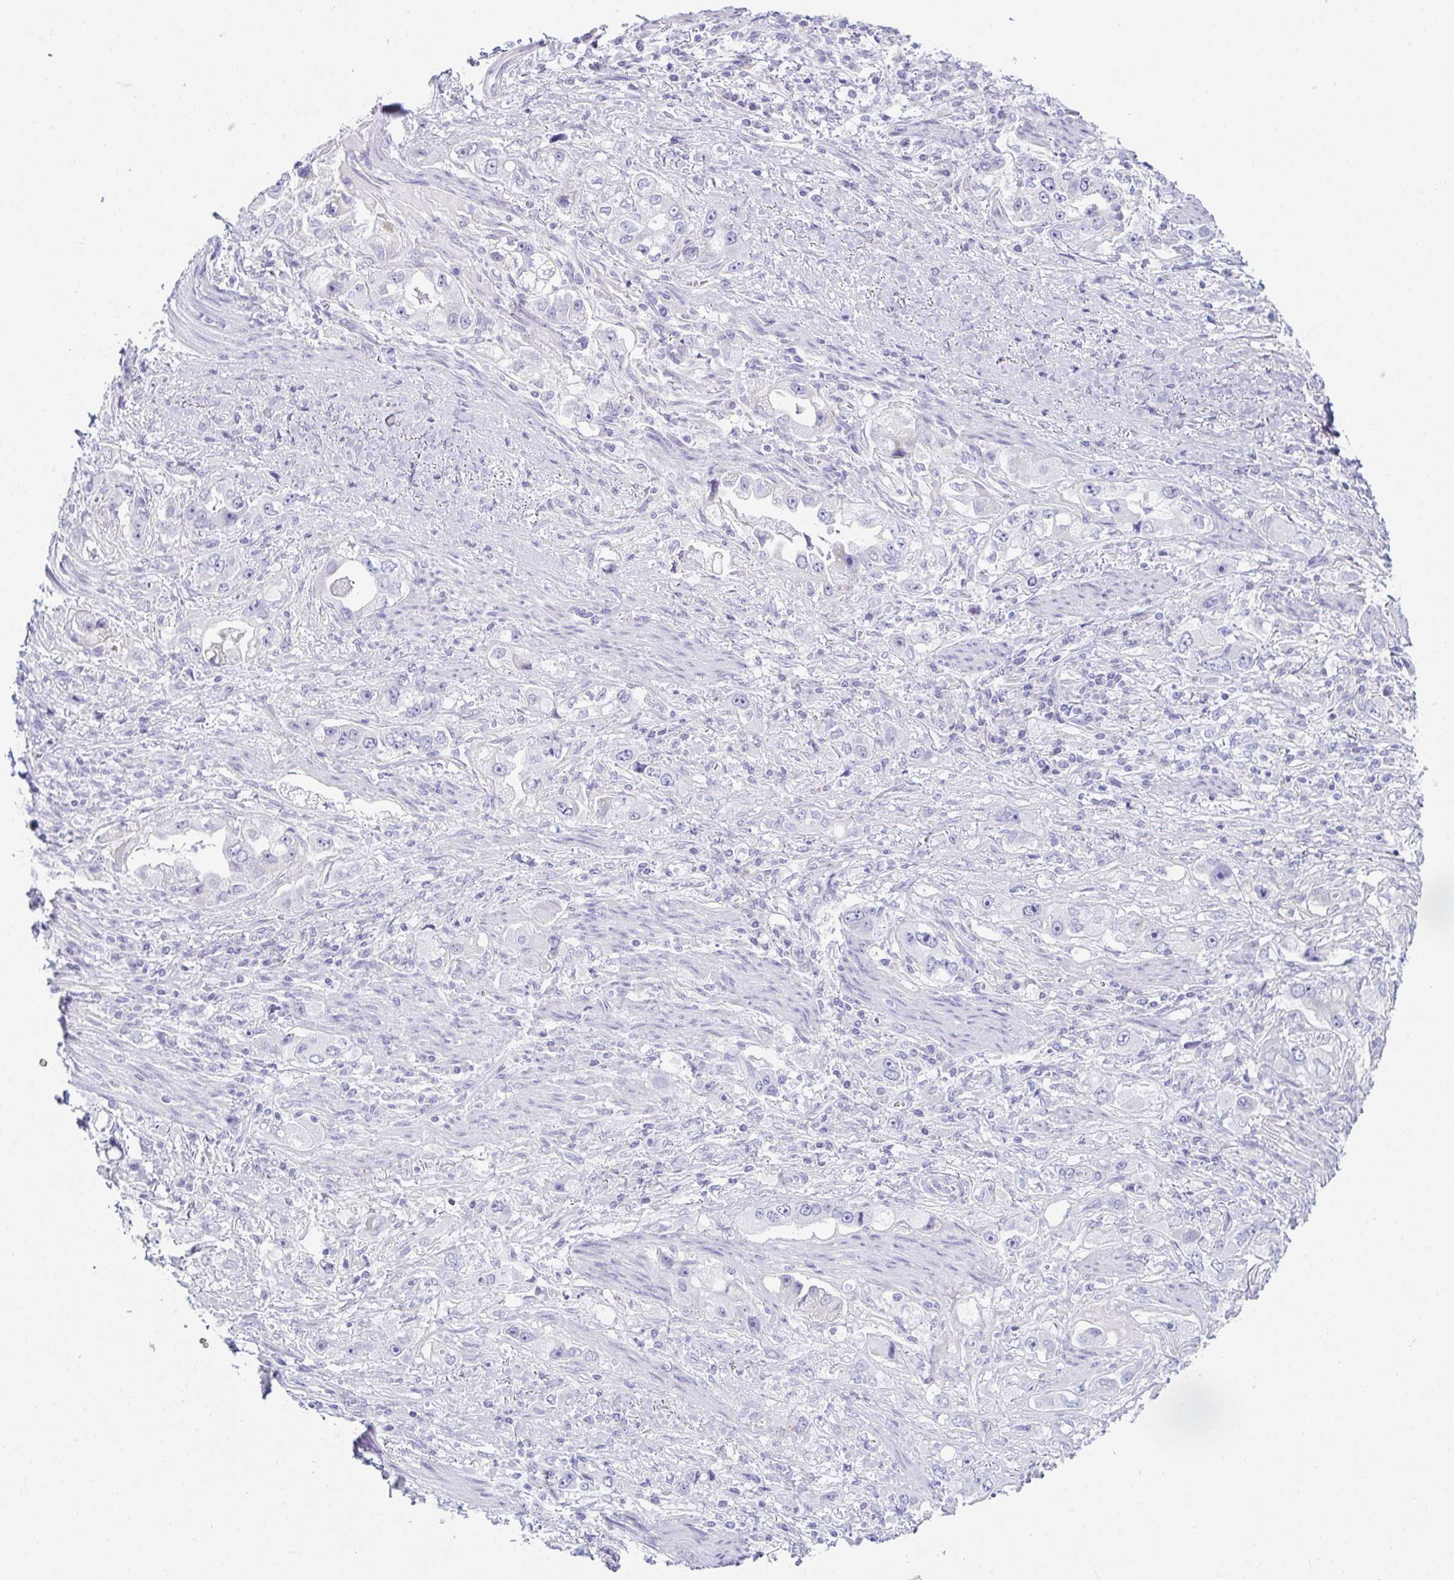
{"staining": {"intensity": "negative", "quantity": "none", "location": "none"}, "tissue": "stomach cancer", "cell_type": "Tumor cells", "image_type": "cancer", "snomed": [{"axis": "morphology", "description": "Adenocarcinoma, NOS"}, {"axis": "topography", "description": "Stomach, lower"}], "caption": "DAB immunohistochemical staining of adenocarcinoma (stomach) reveals no significant expression in tumor cells.", "gene": "BBS1", "patient": {"sex": "female", "age": 93}}